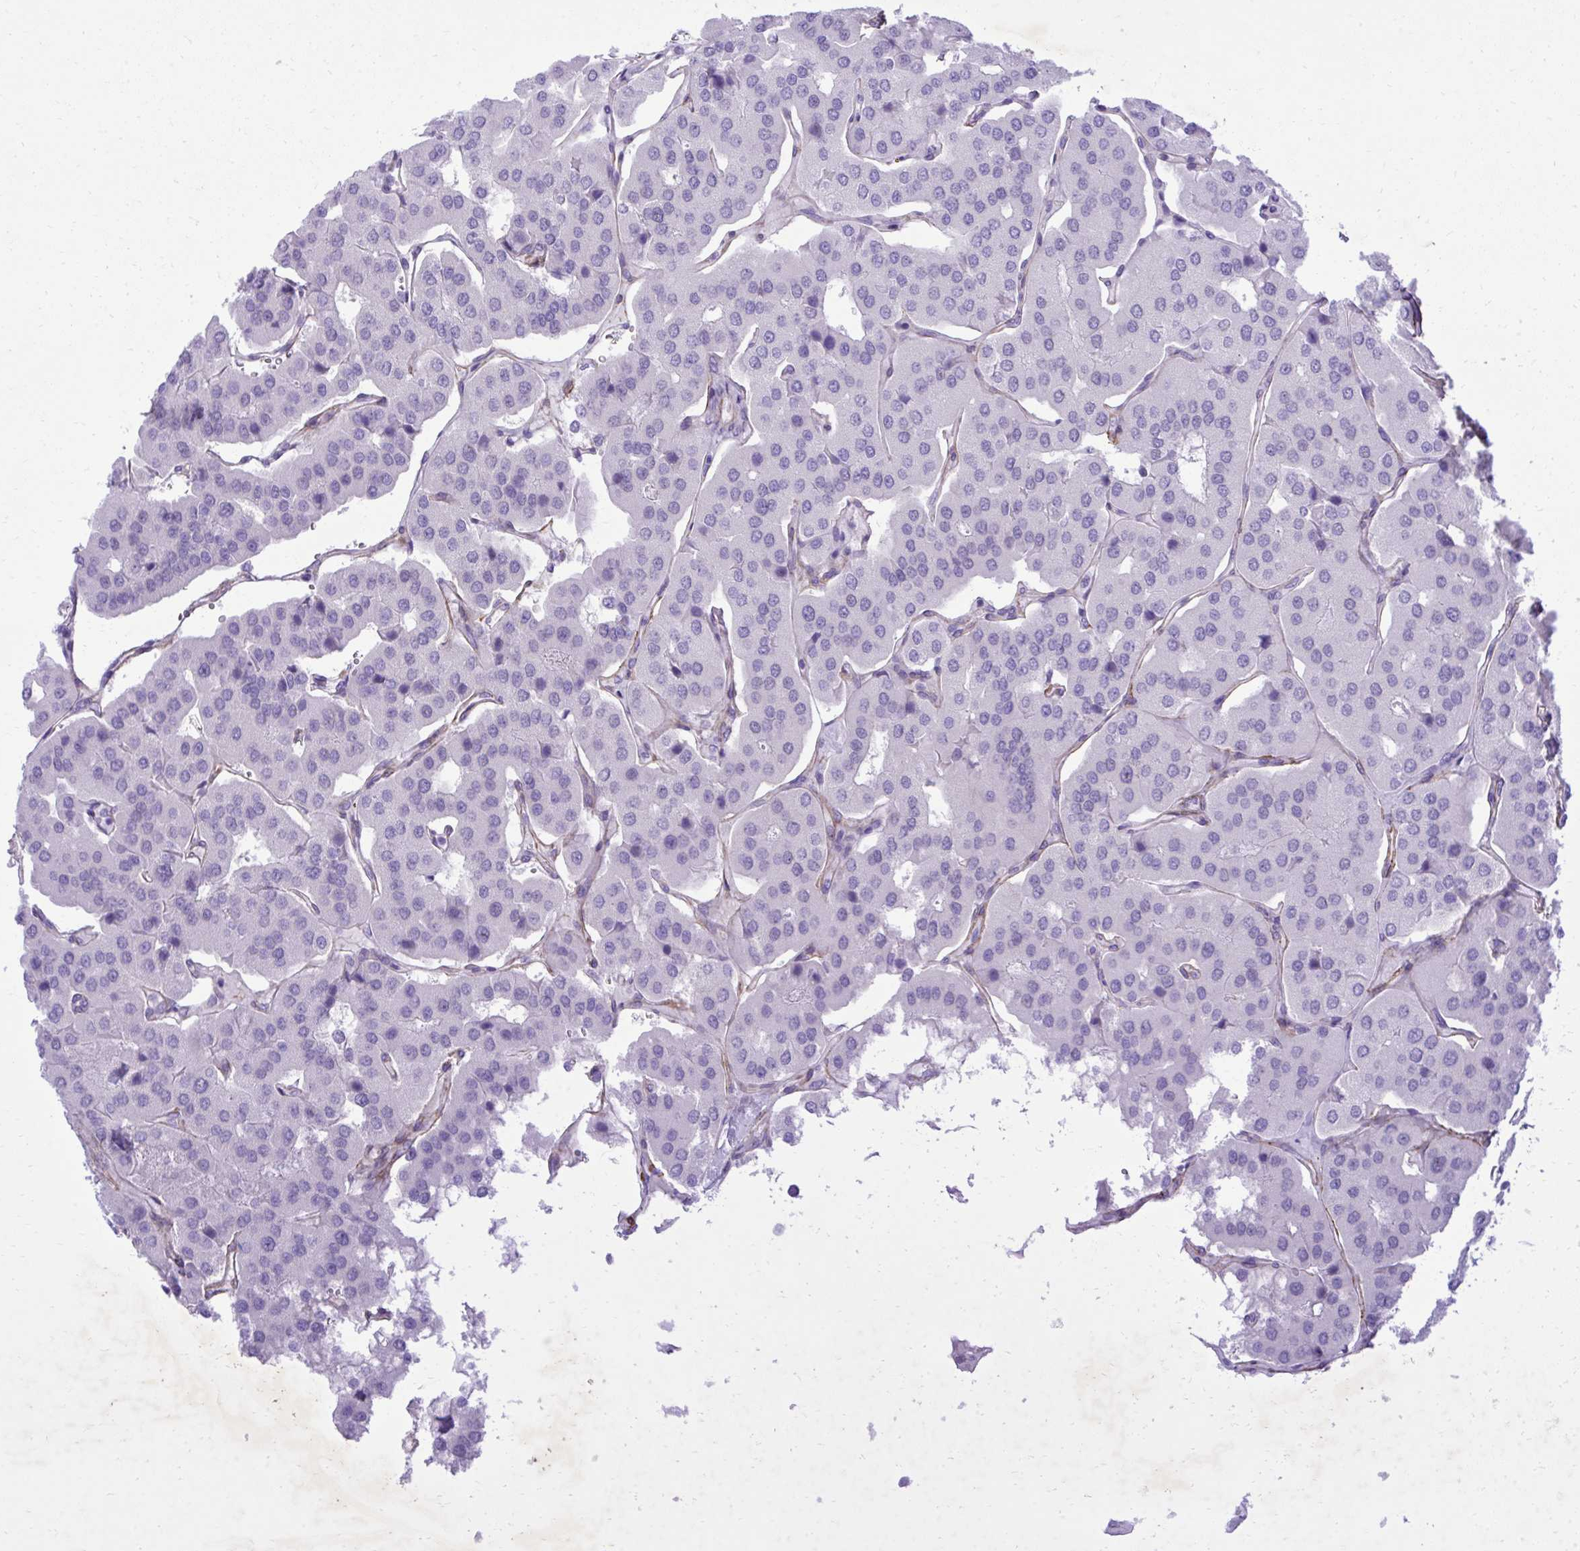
{"staining": {"intensity": "negative", "quantity": "none", "location": "none"}, "tissue": "parathyroid gland", "cell_type": "Glandular cells", "image_type": "normal", "snomed": [{"axis": "morphology", "description": "Normal tissue, NOS"}, {"axis": "morphology", "description": "Adenoma, NOS"}, {"axis": "topography", "description": "Parathyroid gland"}], "caption": "Human parathyroid gland stained for a protein using immunohistochemistry (IHC) reveals no positivity in glandular cells.", "gene": "PITPNM3", "patient": {"sex": "female", "age": 86}}